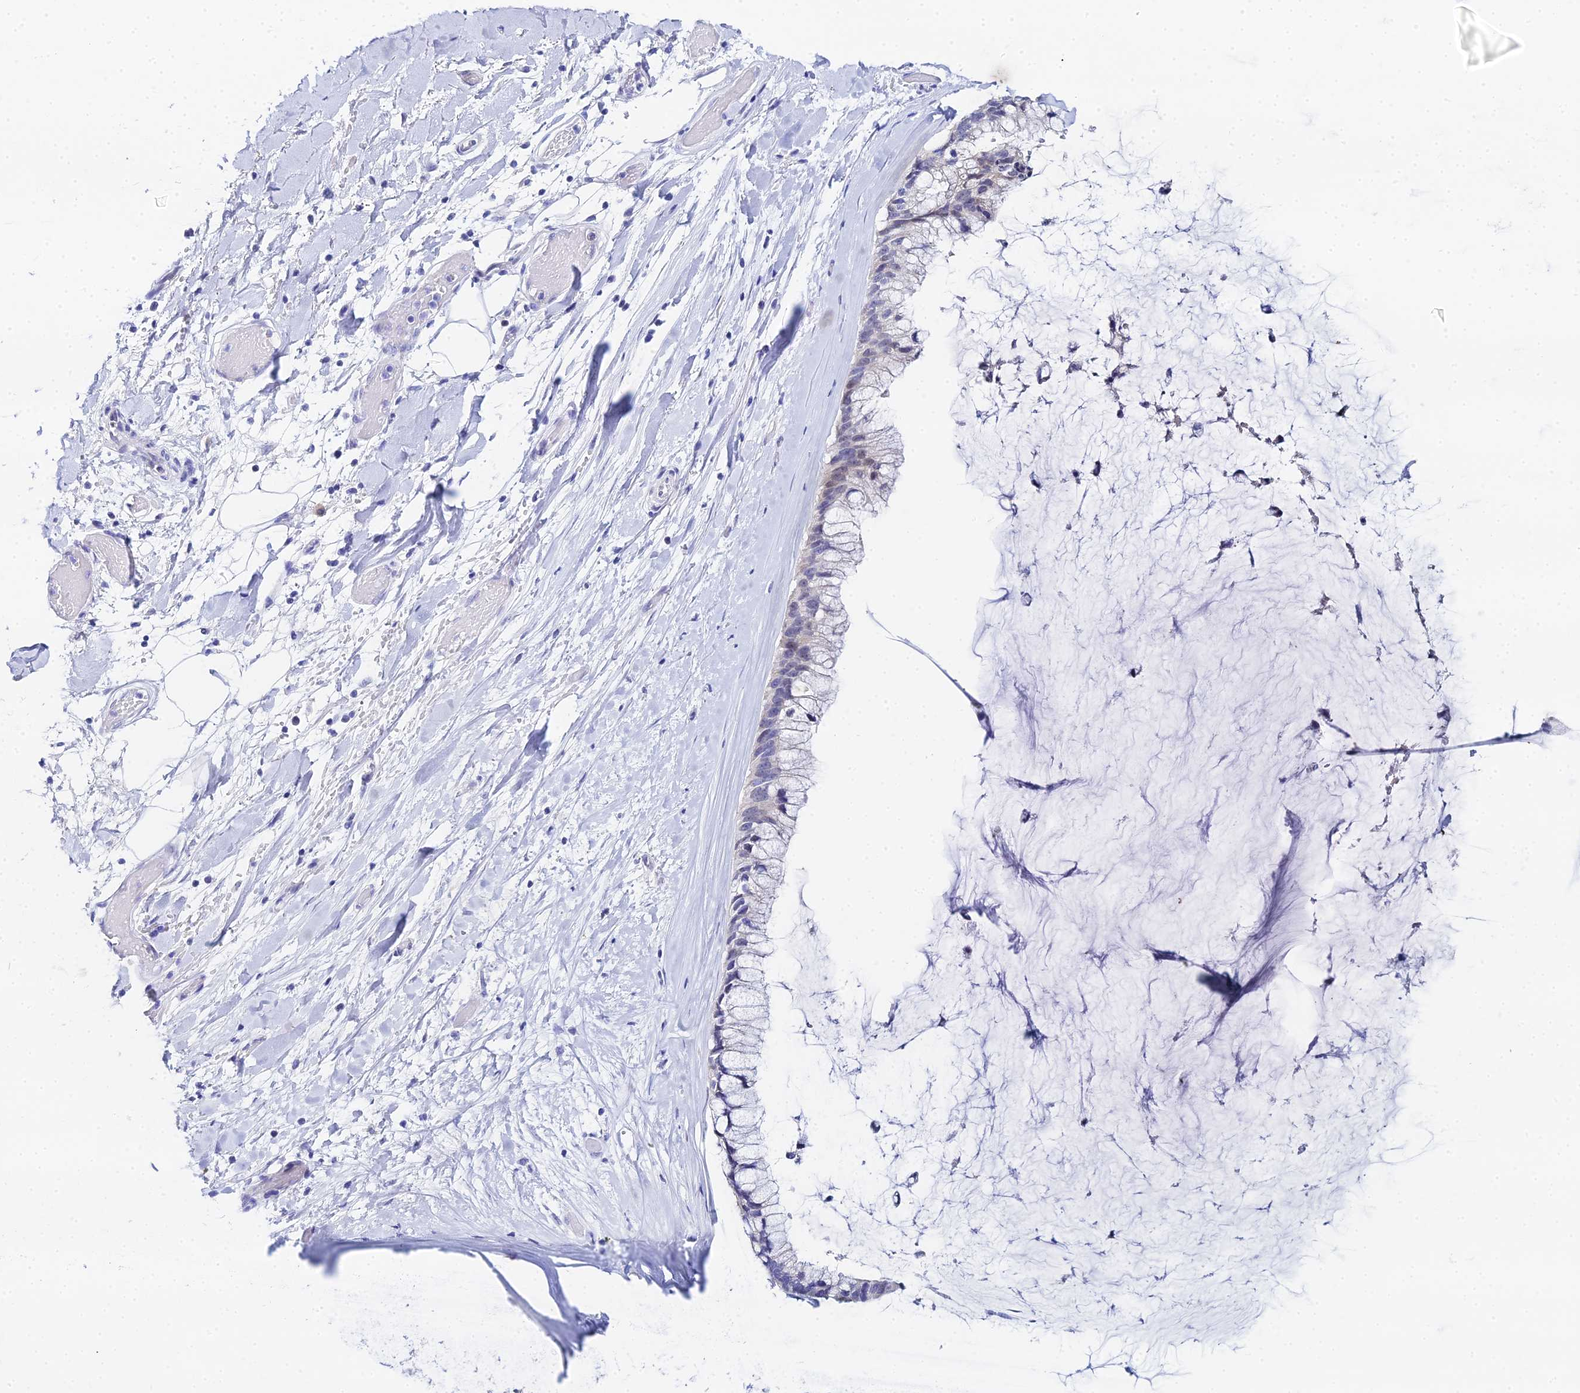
{"staining": {"intensity": "negative", "quantity": "none", "location": "none"}, "tissue": "ovarian cancer", "cell_type": "Tumor cells", "image_type": "cancer", "snomed": [{"axis": "morphology", "description": "Cystadenocarcinoma, mucinous, NOS"}, {"axis": "topography", "description": "Ovary"}], "caption": "Tumor cells show no significant protein positivity in ovarian mucinous cystadenocarcinoma. (Stains: DAB (3,3'-diaminobenzidine) immunohistochemistry (IHC) with hematoxylin counter stain, Microscopy: brightfield microscopy at high magnification).", "gene": "OCM", "patient": {"sex": "female", "age": 39}}